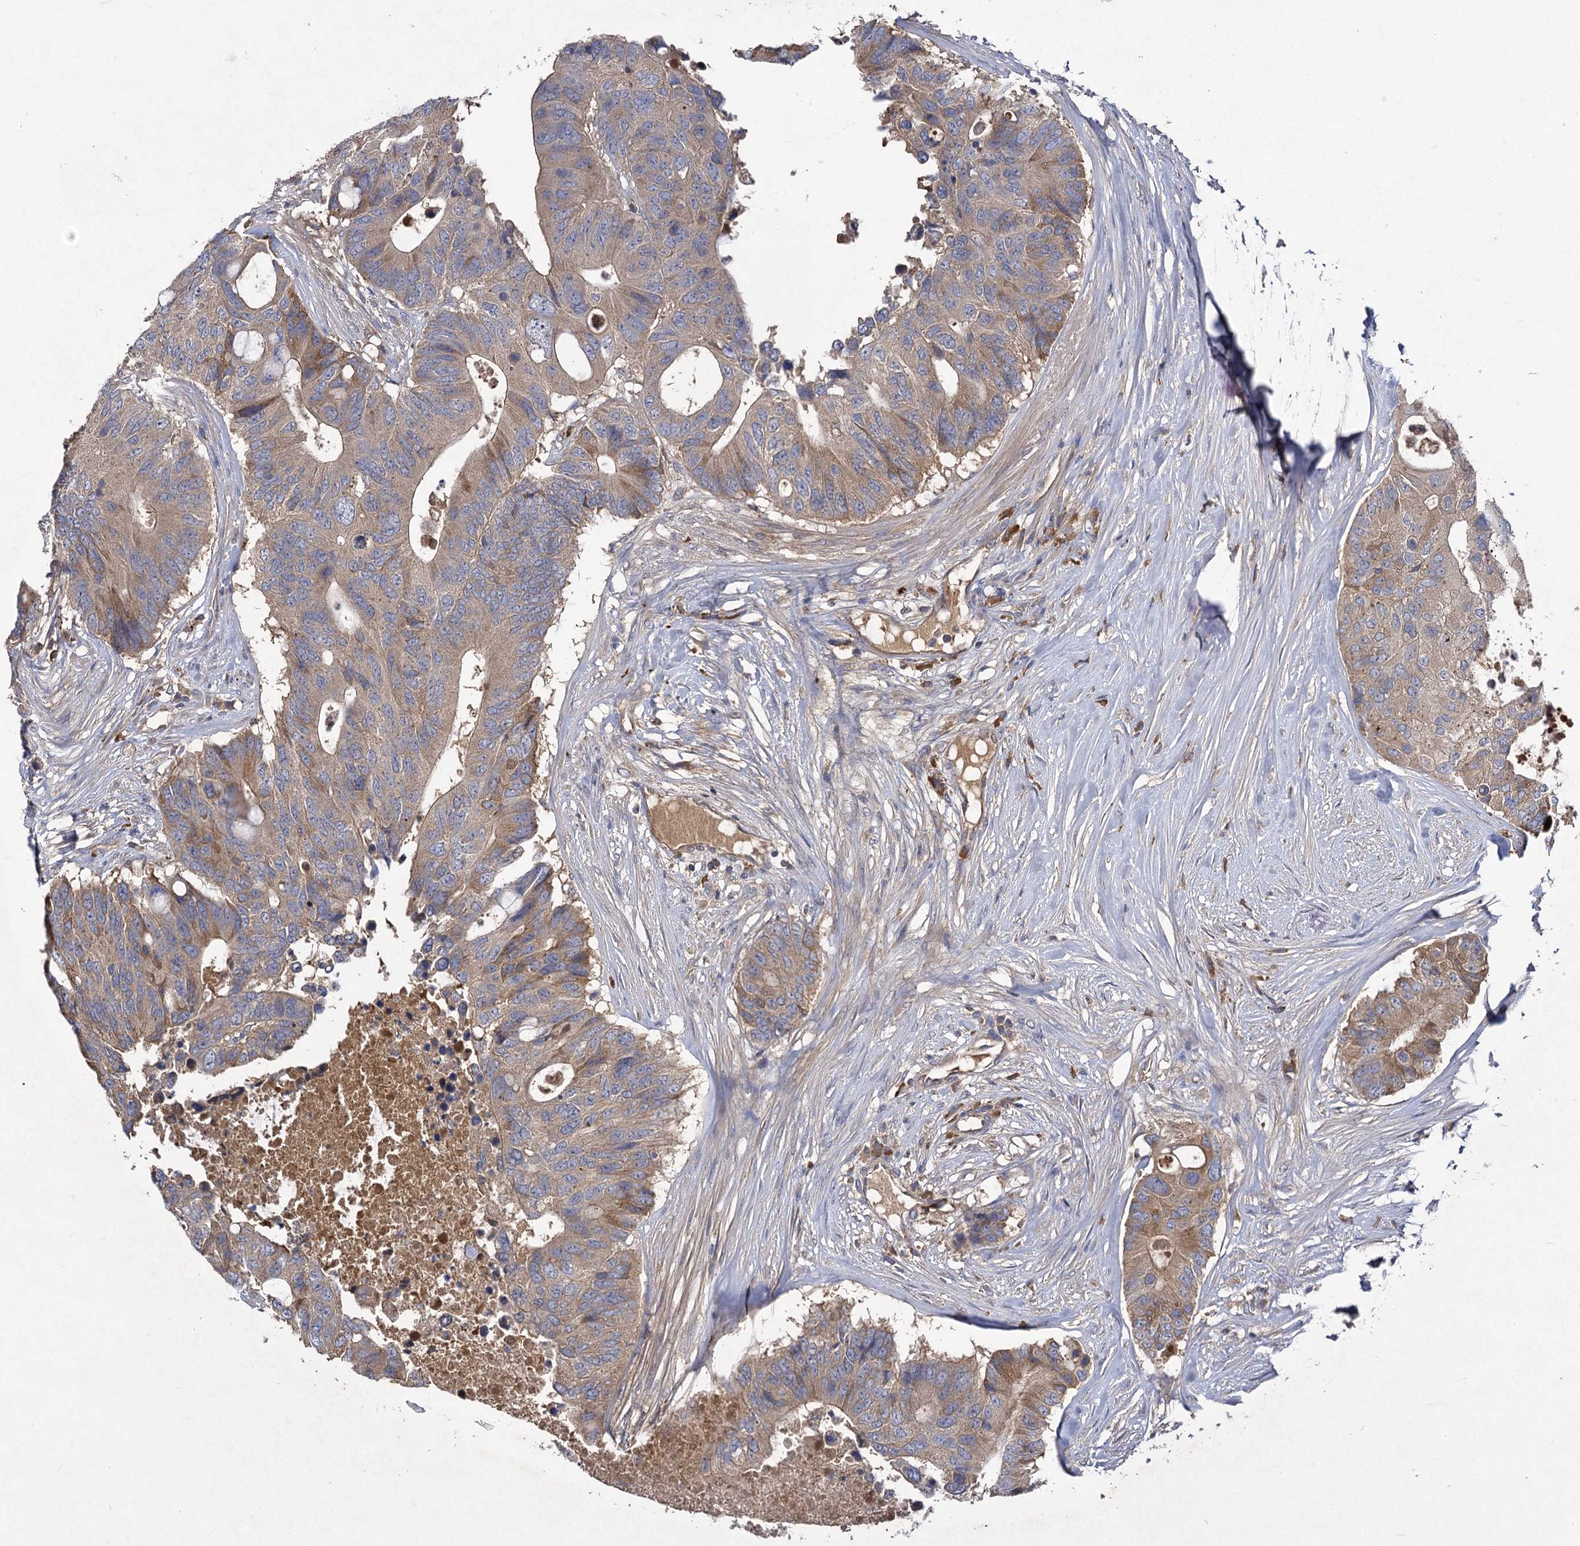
{"staining": {"intensity": "moderate", "quantity": ">75%", "location": "cytoplasmic/membranous"}, "tissue": "colorectal cancer", "cell_type": "Tumor cells", "image_type": "cancer", "snomed": [{"axis": "morphology", "description": "Adenocarcinoma, NOS"}, {"axis": "topography", "description": "Colon"}], "caption": "DAB immunohistochemical staining of colorectal adenocarcinoma exhibits moderate cytoplasmic/membranous protein positivity in approximately >75% of tumor cells.", "gene": "USP50", "patient": {"sex": "male", "age": 71}}